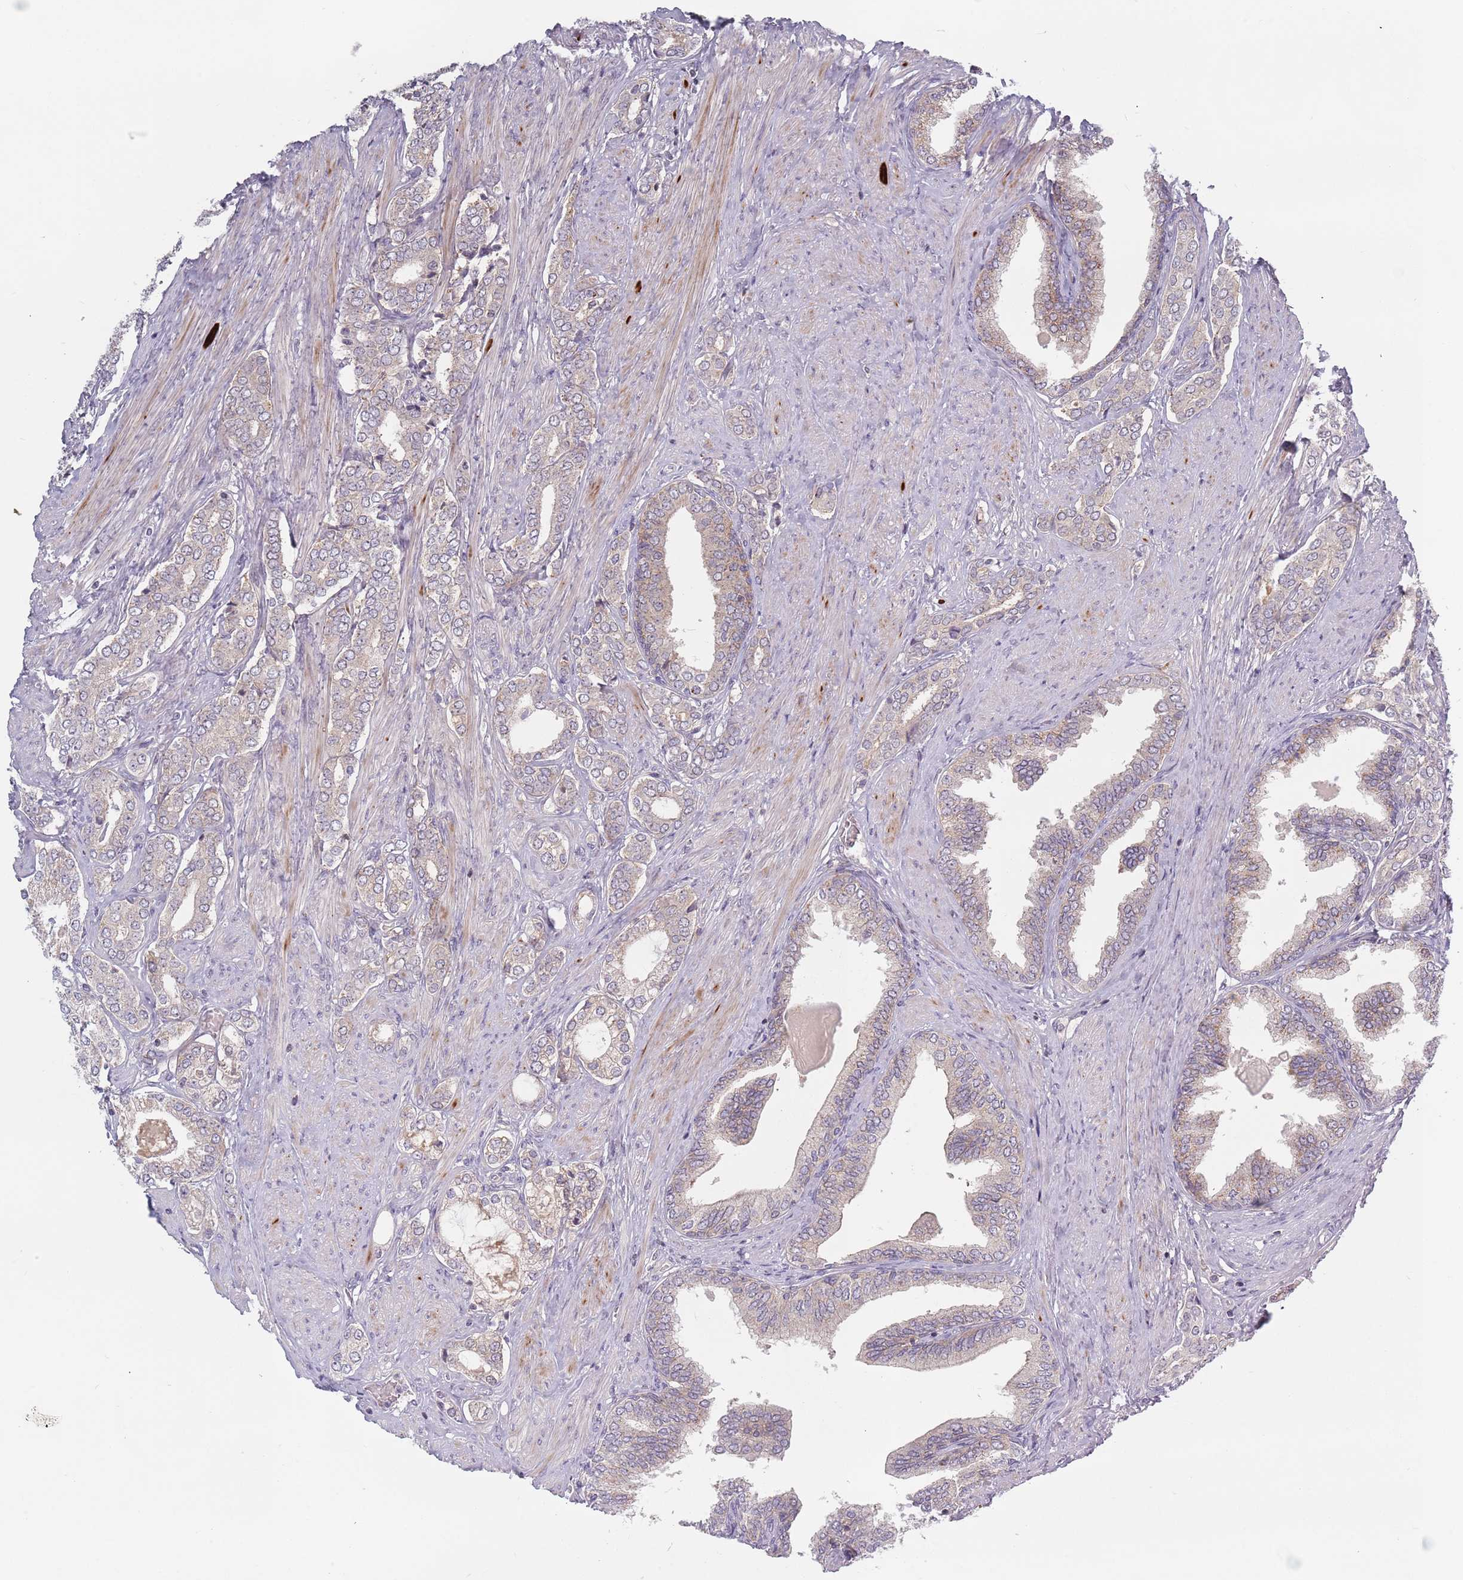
{"staining": {"intensity": "weak", "quantity": "25%-75%", "location": "cytoplasmic/membranous"}, "tissue": "prostate cancer", "cell_type": "Tumor cells", "image_type": "cancer", "snomed": [{"axis": "morphology", "description": "Adenocarcinoma, High grade"}, {"axis": "topography", "description": "Prostate"}], "caption": "High-power microscopy captured an immunohistochemistry (IHC) micrograph of prostate cancer (adenocarcinoma (high-grade)), revealing weak cytoplasmic/membranous staining in approximately 25%-75% of tumor cells.", "gene": "ASB13", "patient": {"sex": "male", "age": 71}}